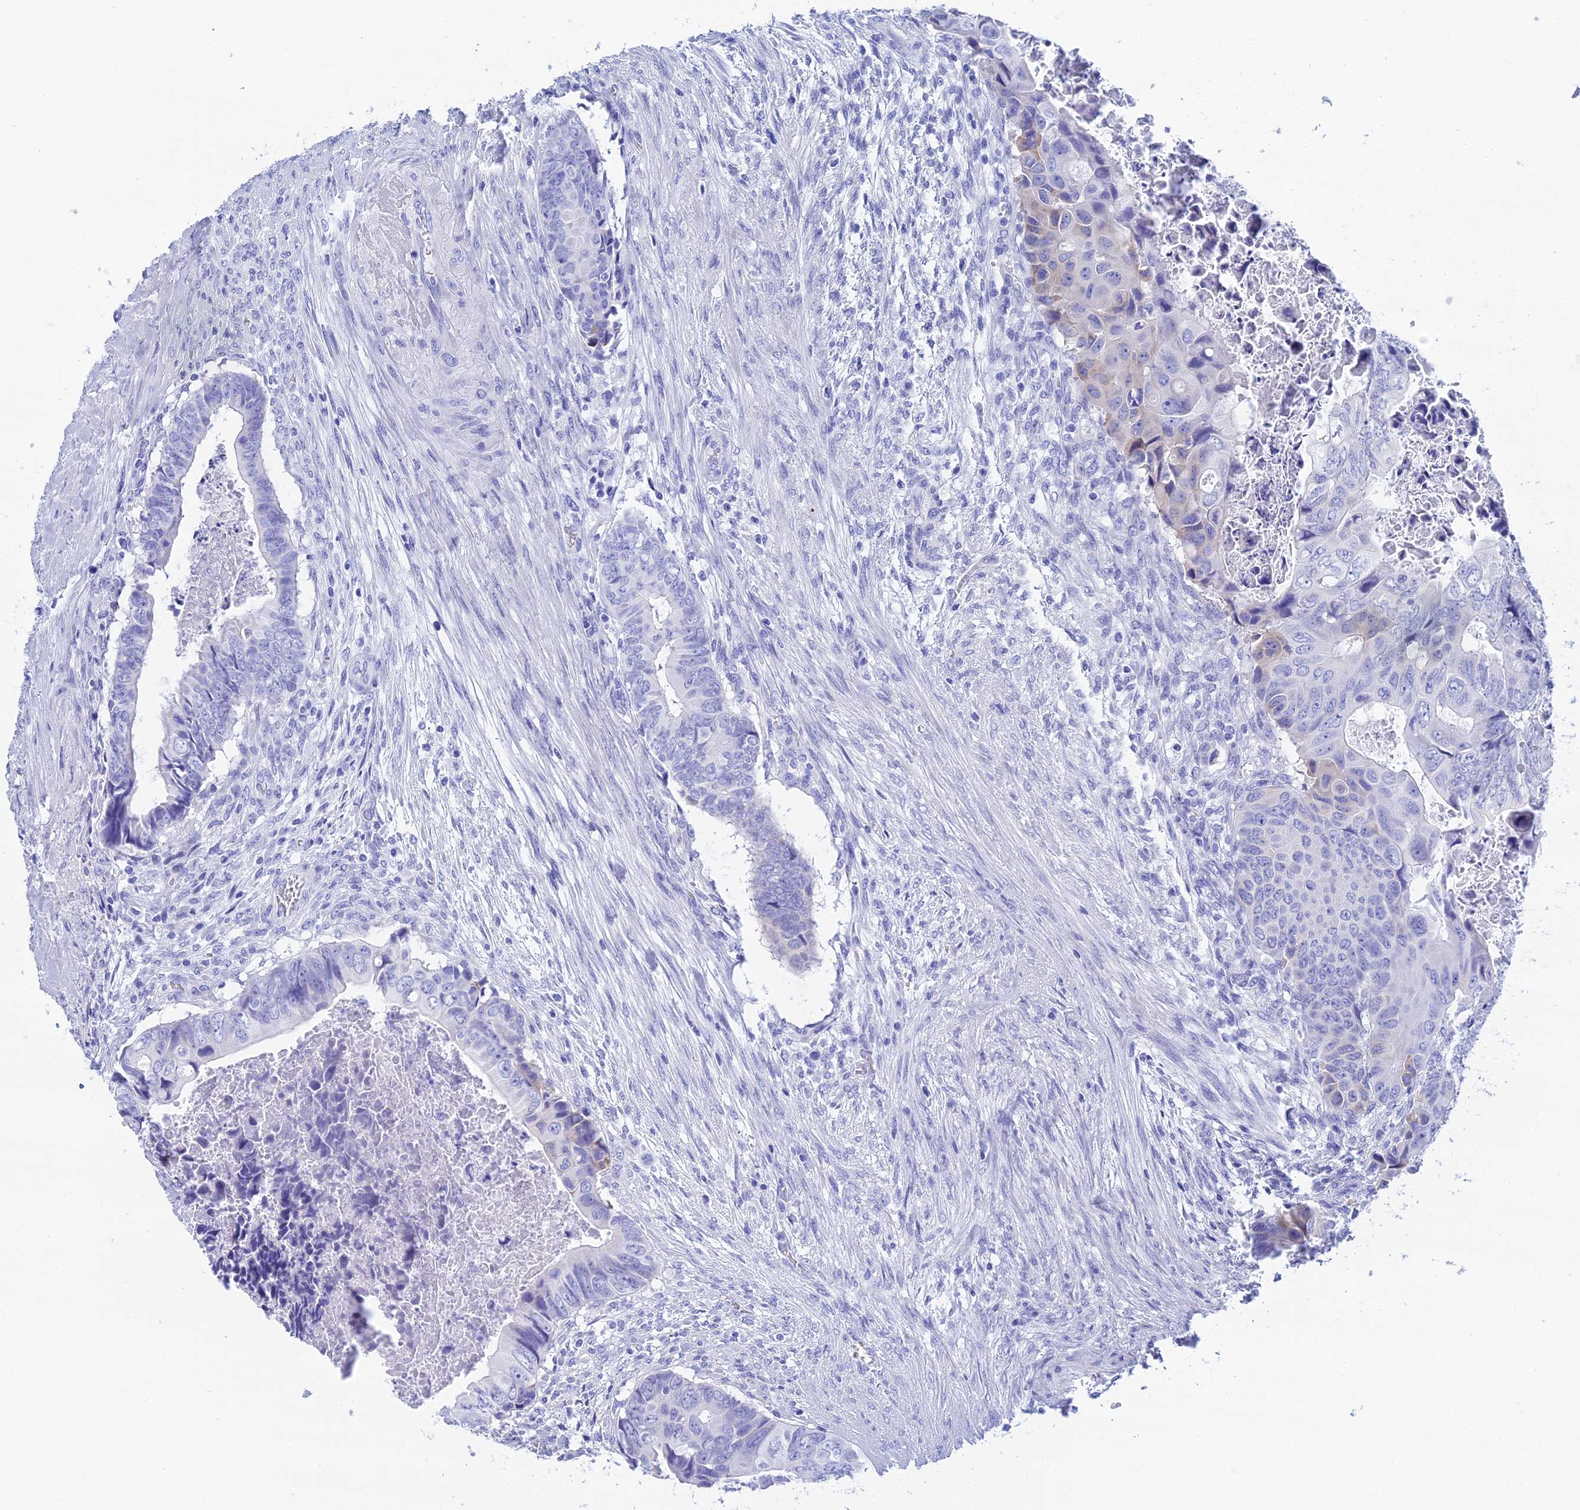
{"staining": {"intensity": "negative", "quantity": "none", "location": "none"}, "tissue": "colorectal cancer", "cell_type": "Tumor cells", "image_type": "cancer", "snomed": [{"axis": "morphology", "description": "Adenocarcinoma, NOS"}, {"axis": "topography", "description": "Rectum"}], "caption": "Tumor cells show no significant positivity in colorectal cancer.", "gene": "TEX101", "patient": {"sex": "female", "age": 78}}